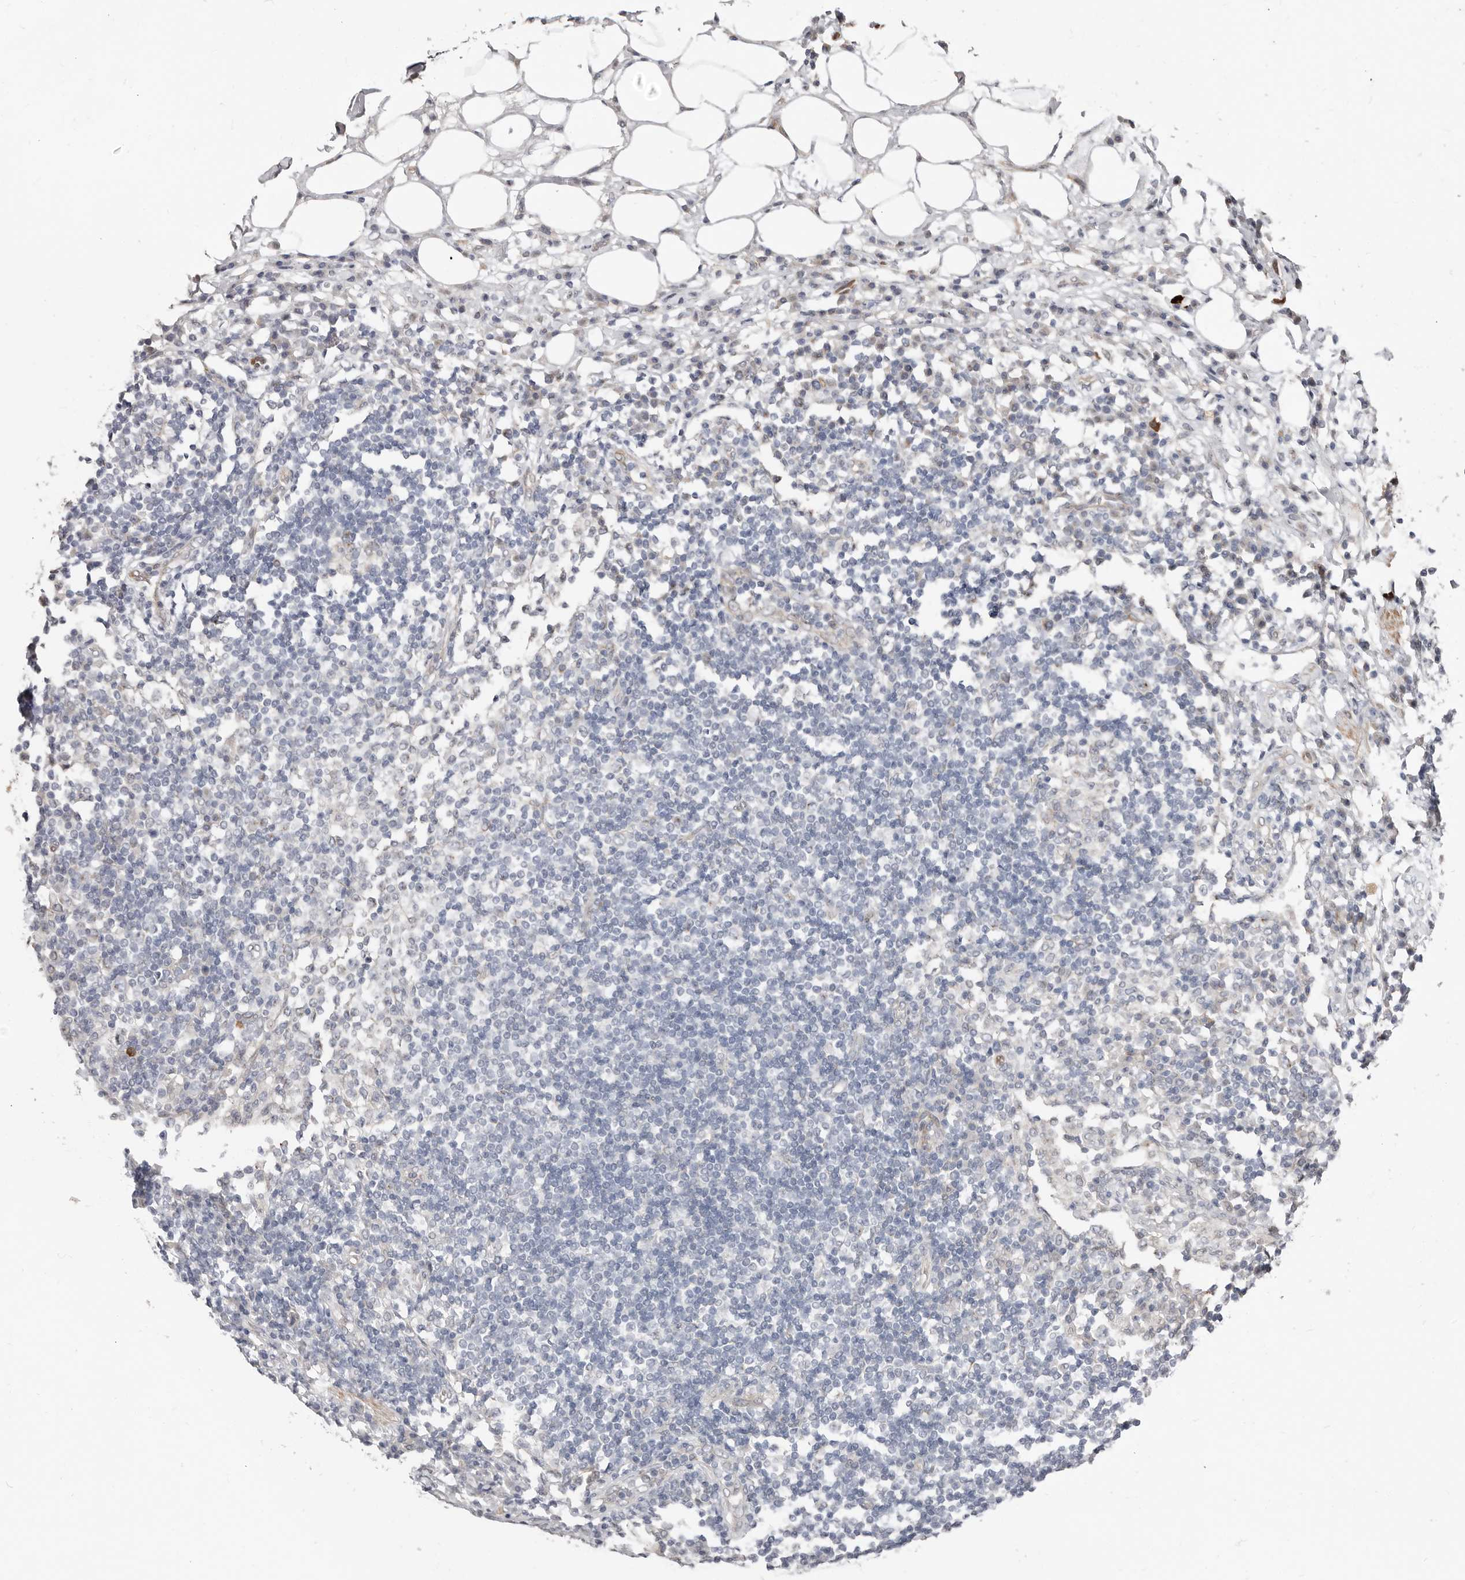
{"staining": {"intensity": "negative", "quantity": "none", "location": "none"}, "tissue": "lymph node", "cell_type": "Germinal center cells", "image_type": "normal", "snomed": [{"axis": "morphology", "description": "Normal tissue, NOS"}, {"axis": "topography", "description": "Lymph node"}], "caption": "Immunohistochemistry (IHC) histopathology image of unremarkable lymph node: lymph node stained with DAB (3,3'-diaminobenzidine) exhibits no significant protein expression in germinal center cells. Nuclei are stained in blue.", "gene": "ASRGL1", "patient": {"sex": "female", "age": 53}}